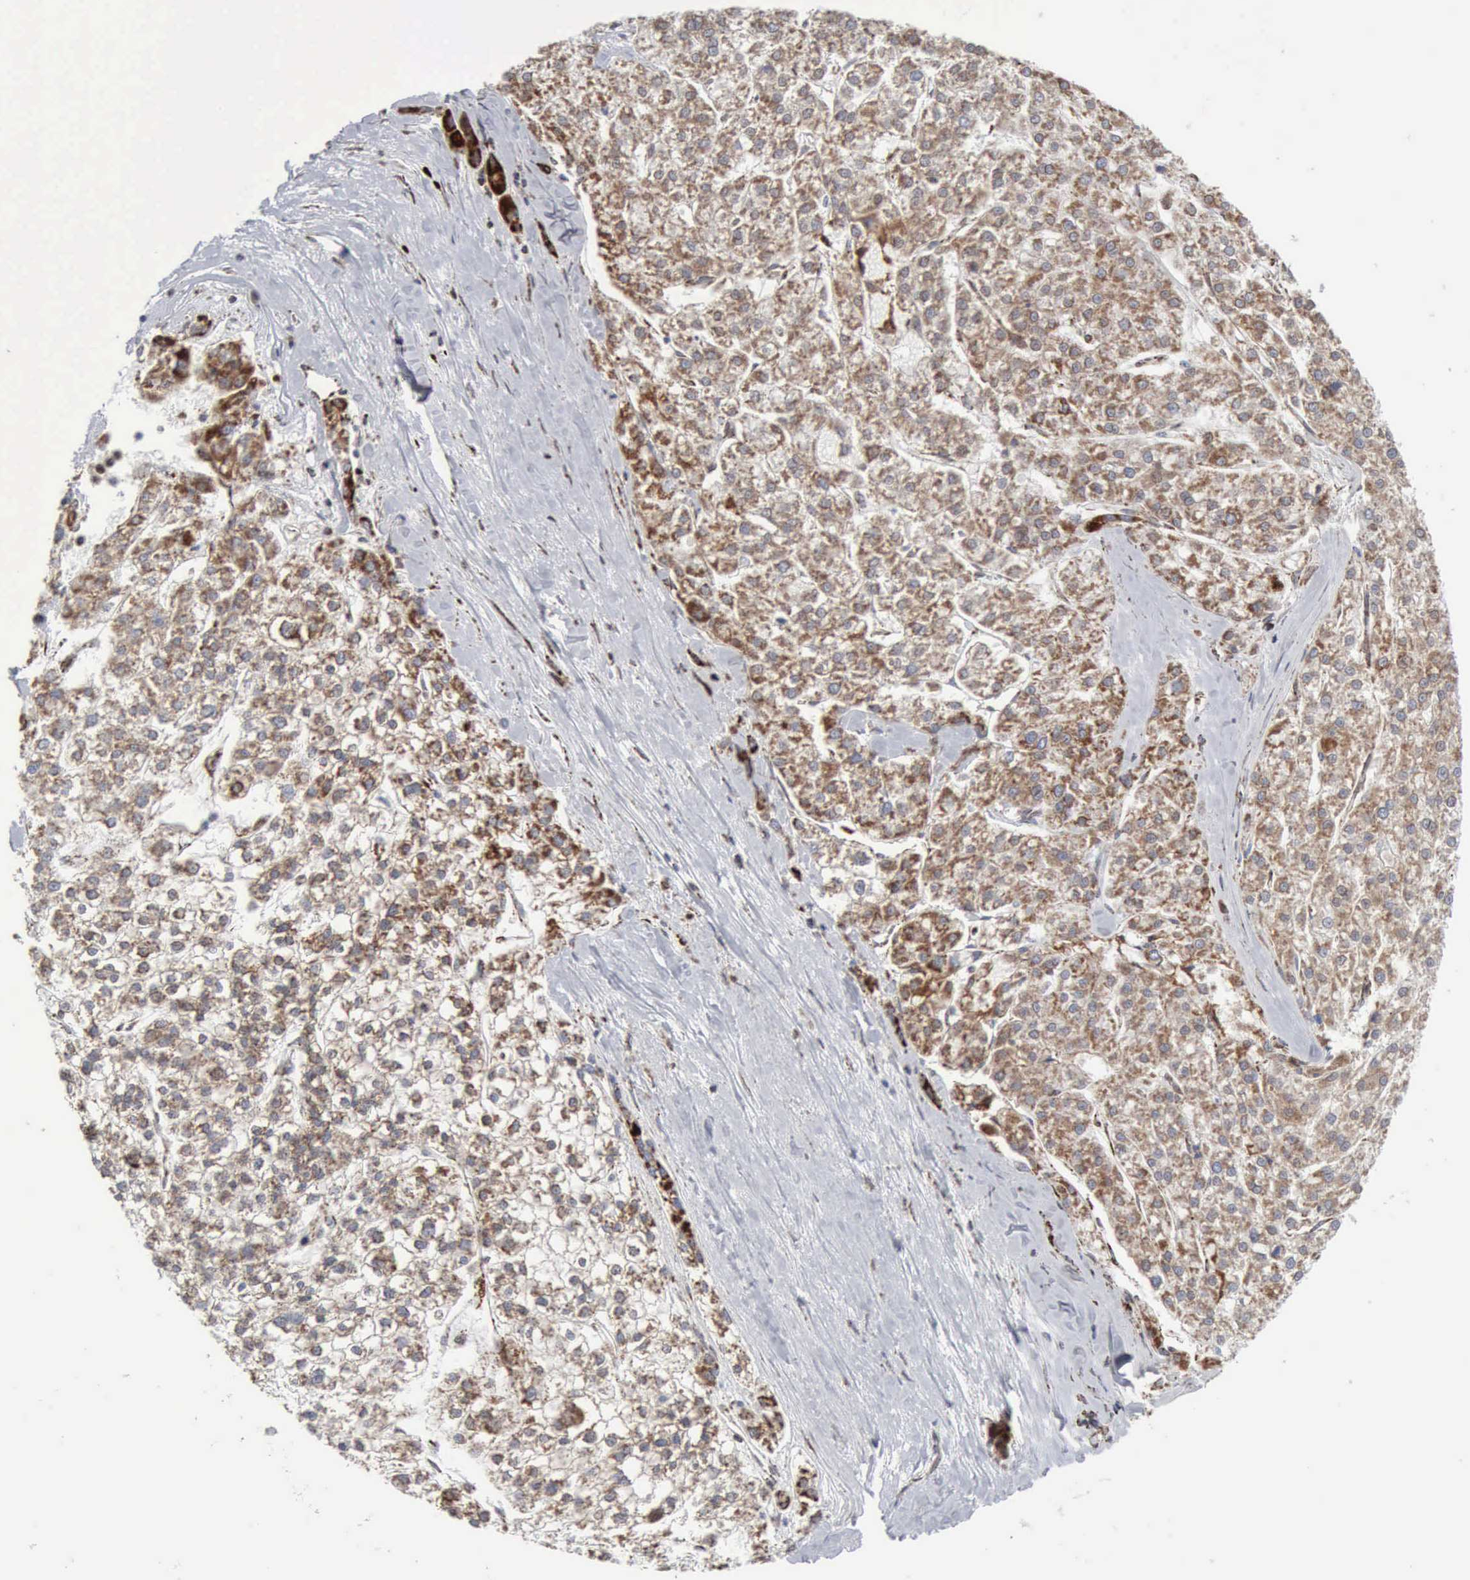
{"staining": {"intensity": "moderate", "quantity": ">75%", "location": "cytoplasmic/membranous"}, "tissue": "liver cancer", "cell_type": "Tumor cells", "image_type": "cancer", "snomed": [{"axis": "morphology", "description": "Carcinoma, Hepatocellular, NOS"}, {"axis": "topography", "description": "Liver"}], "caption": "Immunohistochemical staining of human liver cancer (hepatocellular carcinoma) exhibits moderate cytoplasmic/membranous protein positivity in about >75% of tumor cells. The protein of interest is stained brown, and the nuclei are stained in blue (DAB IHC with brightfield microscopy, high magnification).", "gene": "ACO2", "patient": {"sex": "female", "age": 85}}